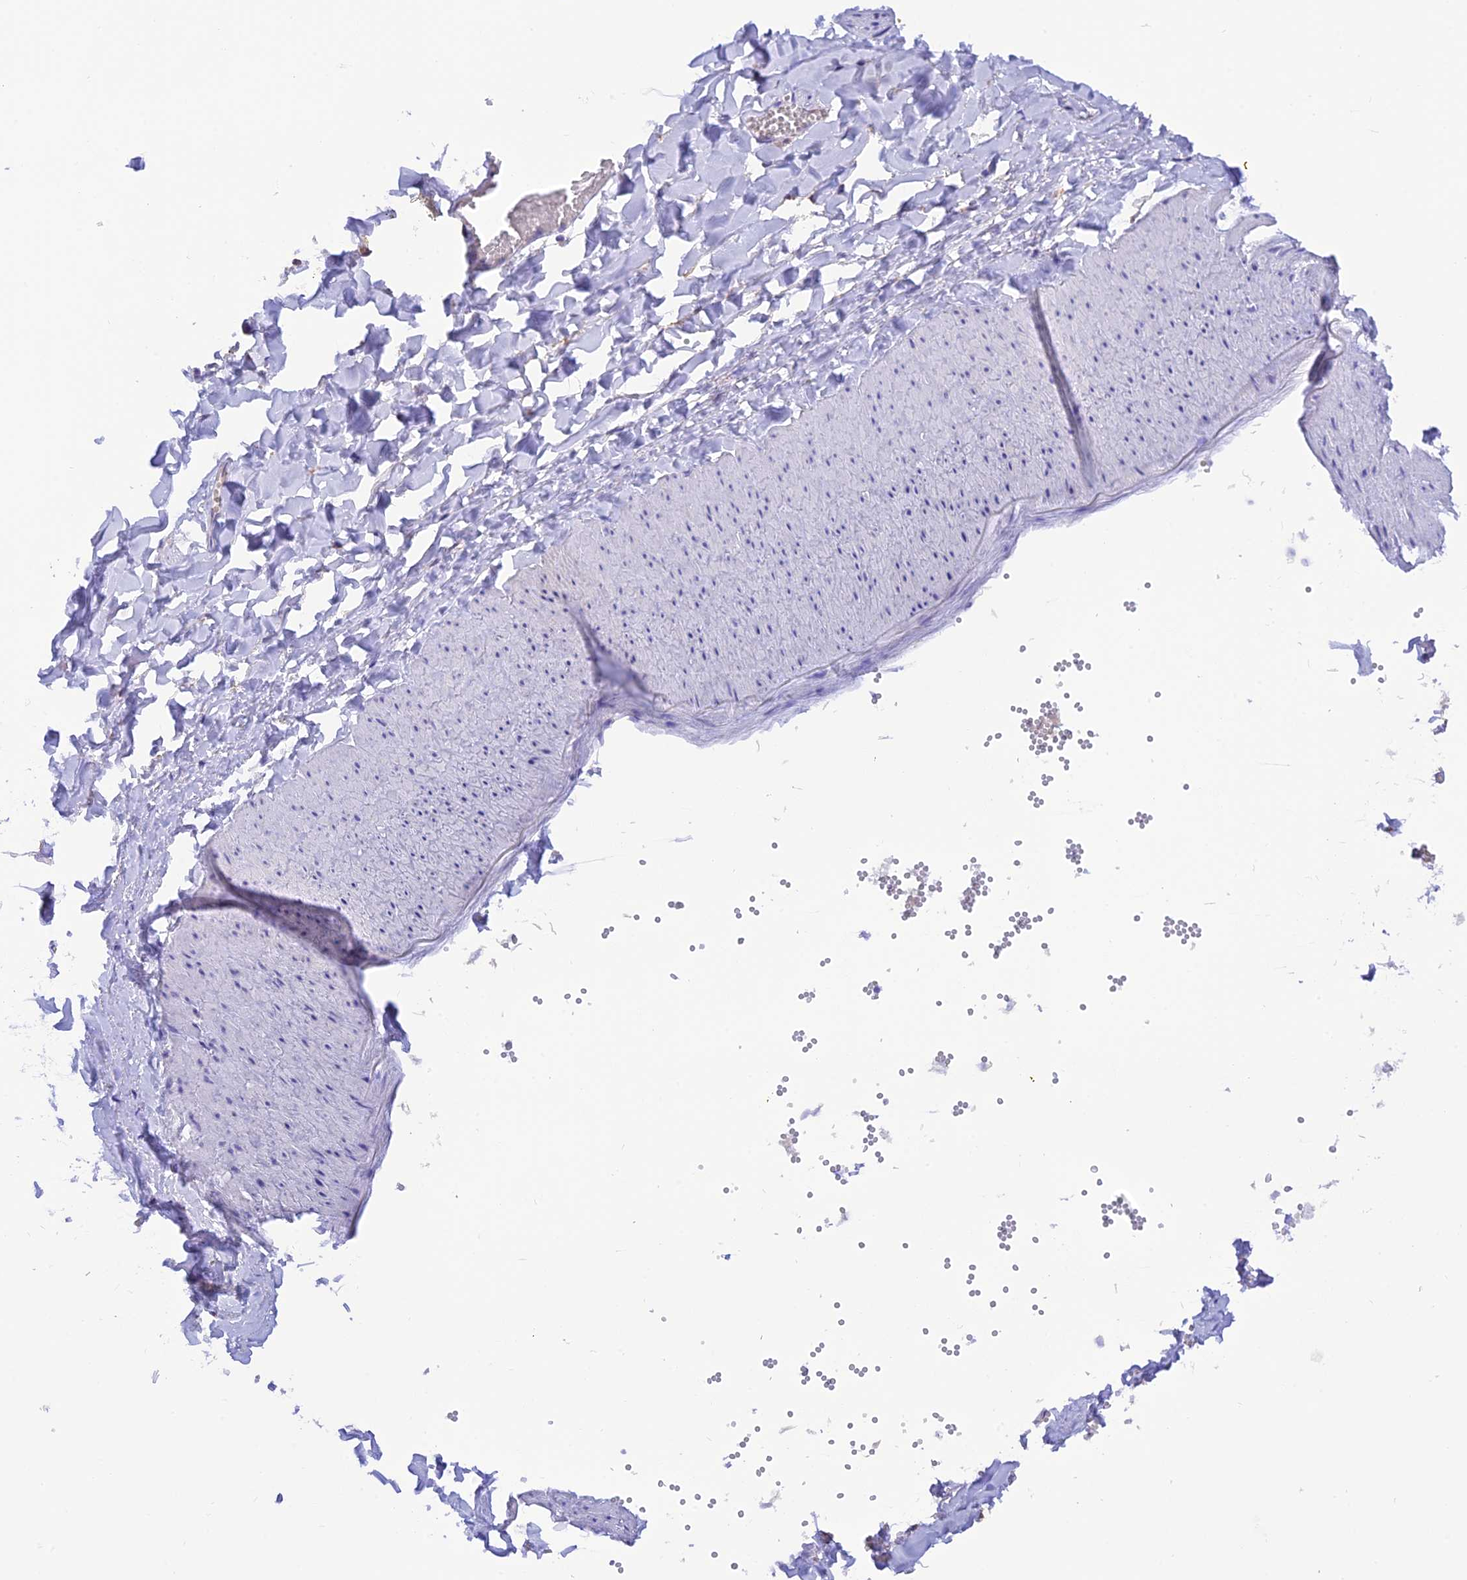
{"staining": {"intensity": "negative", "quantity": "none", "location": "none"}, "tissue": "adipose tissue", "cell_type": "Adipocytes", "image_type": "normal", "snomed": [{"axis": "morphology", "description": "Normal tissue, NOS"}, {"axis": "topography", "description": "Gallbladder"}, {"axis": "topography", "description": "Peripheral nerve tissue"}], "caption": "DAB (3,3'-diaminobenzidine) immunohistochemical staining of unremarkable adipose tissue demonstrates no significant expression in adipocytes.", "gene": "ENSG00000255439", "patient": {"sex": "male", "age": 38}}